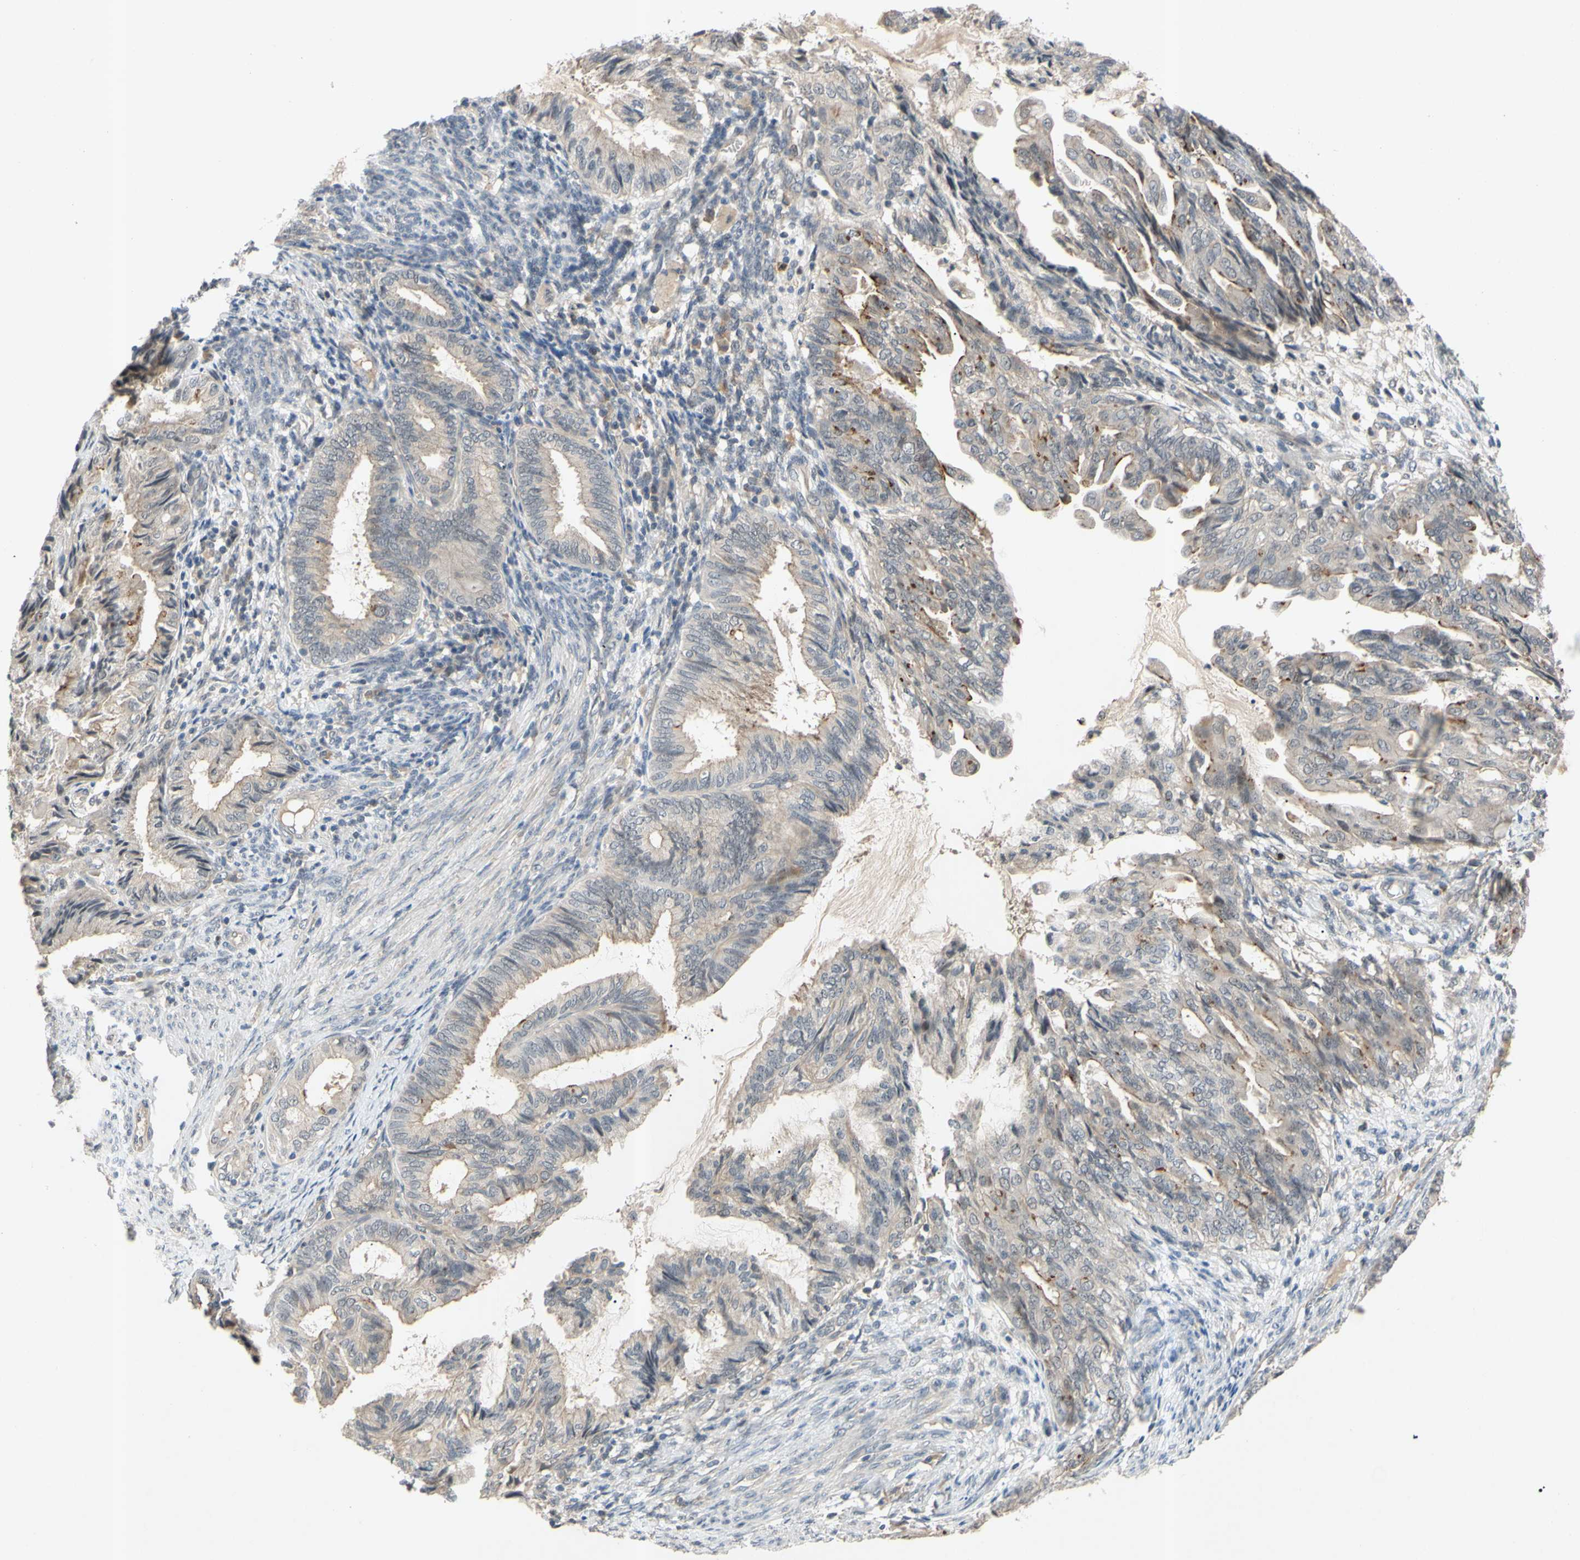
{"staining": {"intensity": "weak", "quantity": "25%-75%", "location": "cytoplasmic/membranous"}, "tissue": "endometrial cancer", "cell_type": "Tumor cells", "image_type": "cancer", "snomed": [{"axis": "morphology", "description": "Adenocarcinoma, NOS"}, {"axis": "topography", "description": "Endometrium"}], "caption": "Immunohistochemistry (IHC) staining of adenocarcinoma (endometrial), which demonstrates low levels of weak cytoplasmic/membranous expression in about 25%-75% of tumor cells indicating weak cytoplasmic/membranous protein staining. The staining was performed using DAB (3,3'-diaminobenzidine) (brown) for protein detection and nuclei were counterstained in hematoxylin (blue).", "gene": "ALK", "patient": {"sex": "female", "age": 86}}